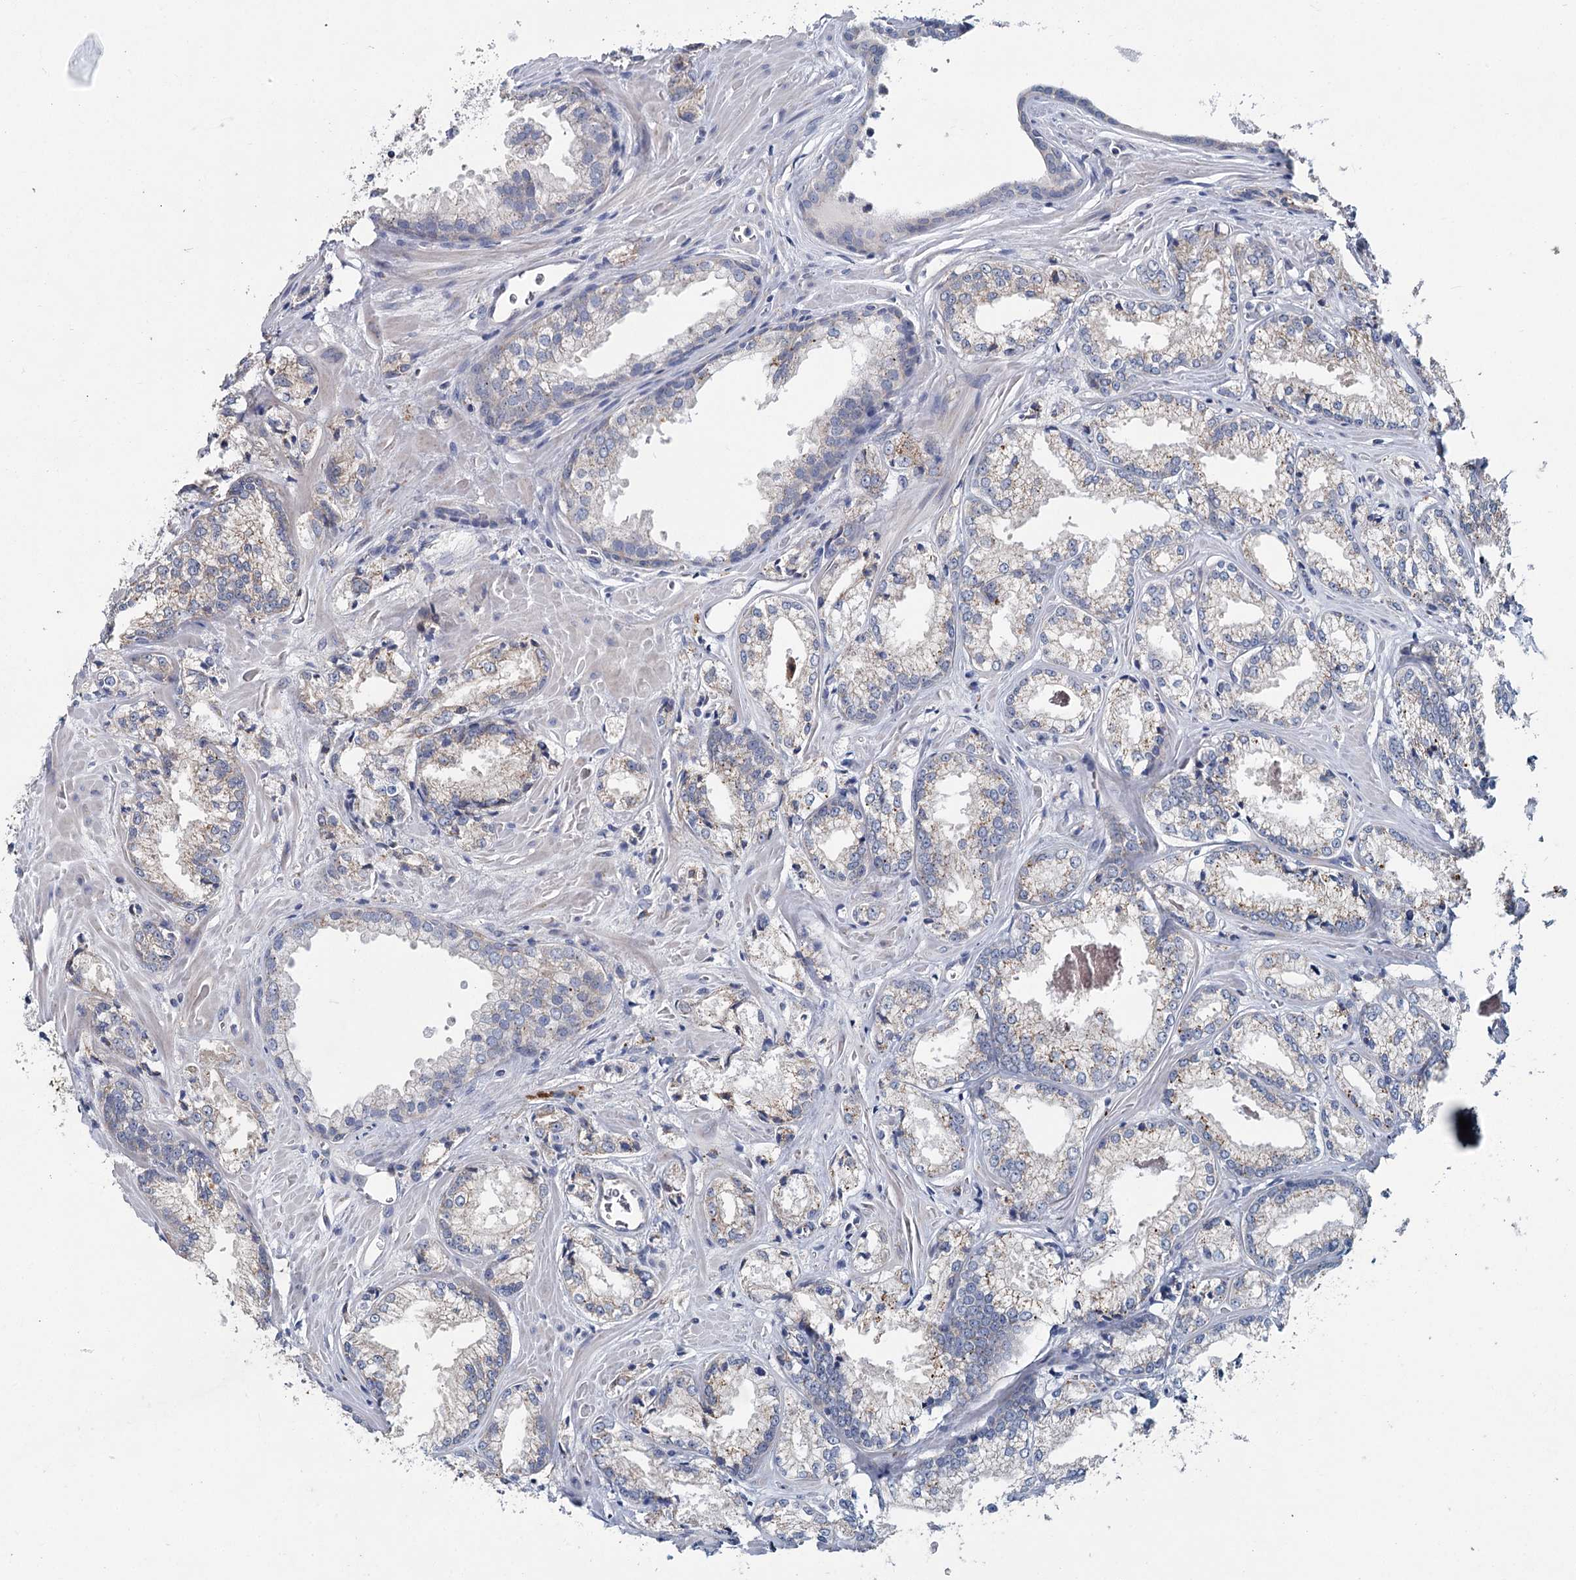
{"staining": {"intensity": "weak", "quantity": "<25%", "location": "cytoplasmic/membranous"}, "tissue": "prostate cancer", "cell_type": "Tumor cells", "image_type": "cancer", "snomed": [{"axis": "morphology", "description": "Adenocarcinoma, Low grade"}, {"axis": "topography", "description": "Prostate"}], "caption": "Tumor cells are negative for brown protein staining in prostate cancer.", "gene": "ANKRD16", "patient": {"sex": "male", "age": 47}}